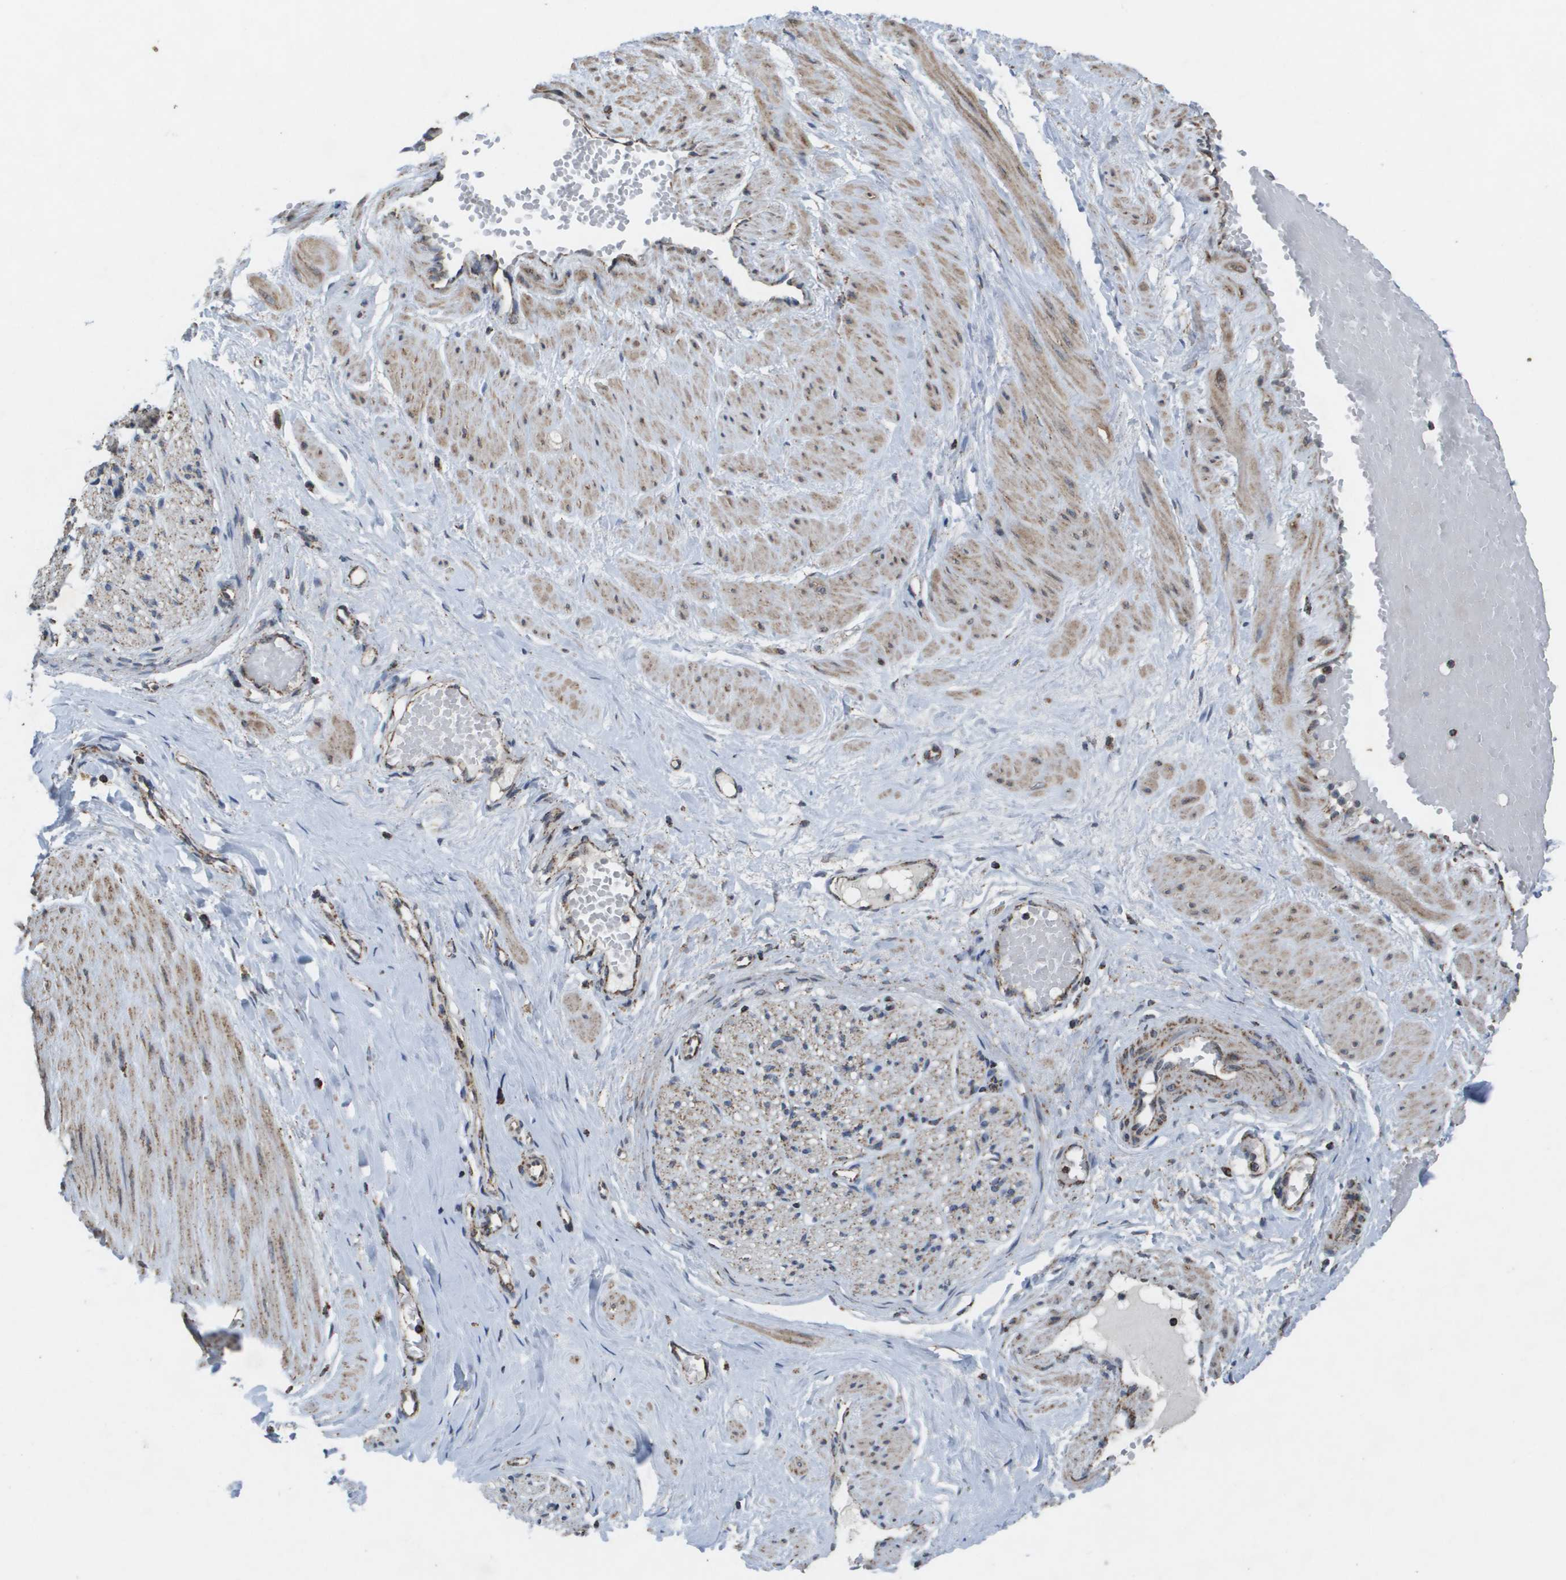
{"staining": {"intensity": "moderate", "quantity": ">75%", "location": "cytoplasmic/membranous"}, "tissue": "adipose tissue", "cell_type": "Adipocytes", "image_type": "normal", "snomed": [{"axis": "morphology", "description": "Normal tissue, NOS"}, {"axis": "topography", "description": "Soft tissue"}, {"axis": "topography", "description": "Vascular tissue"}], "caption": "Moderate cytoplasmic/membranous protein staining is present in approximately >75% of adipocytes in adipose tissue.", "gene": "HSPE1", "patient": {"sex": "female", "age": 35}}